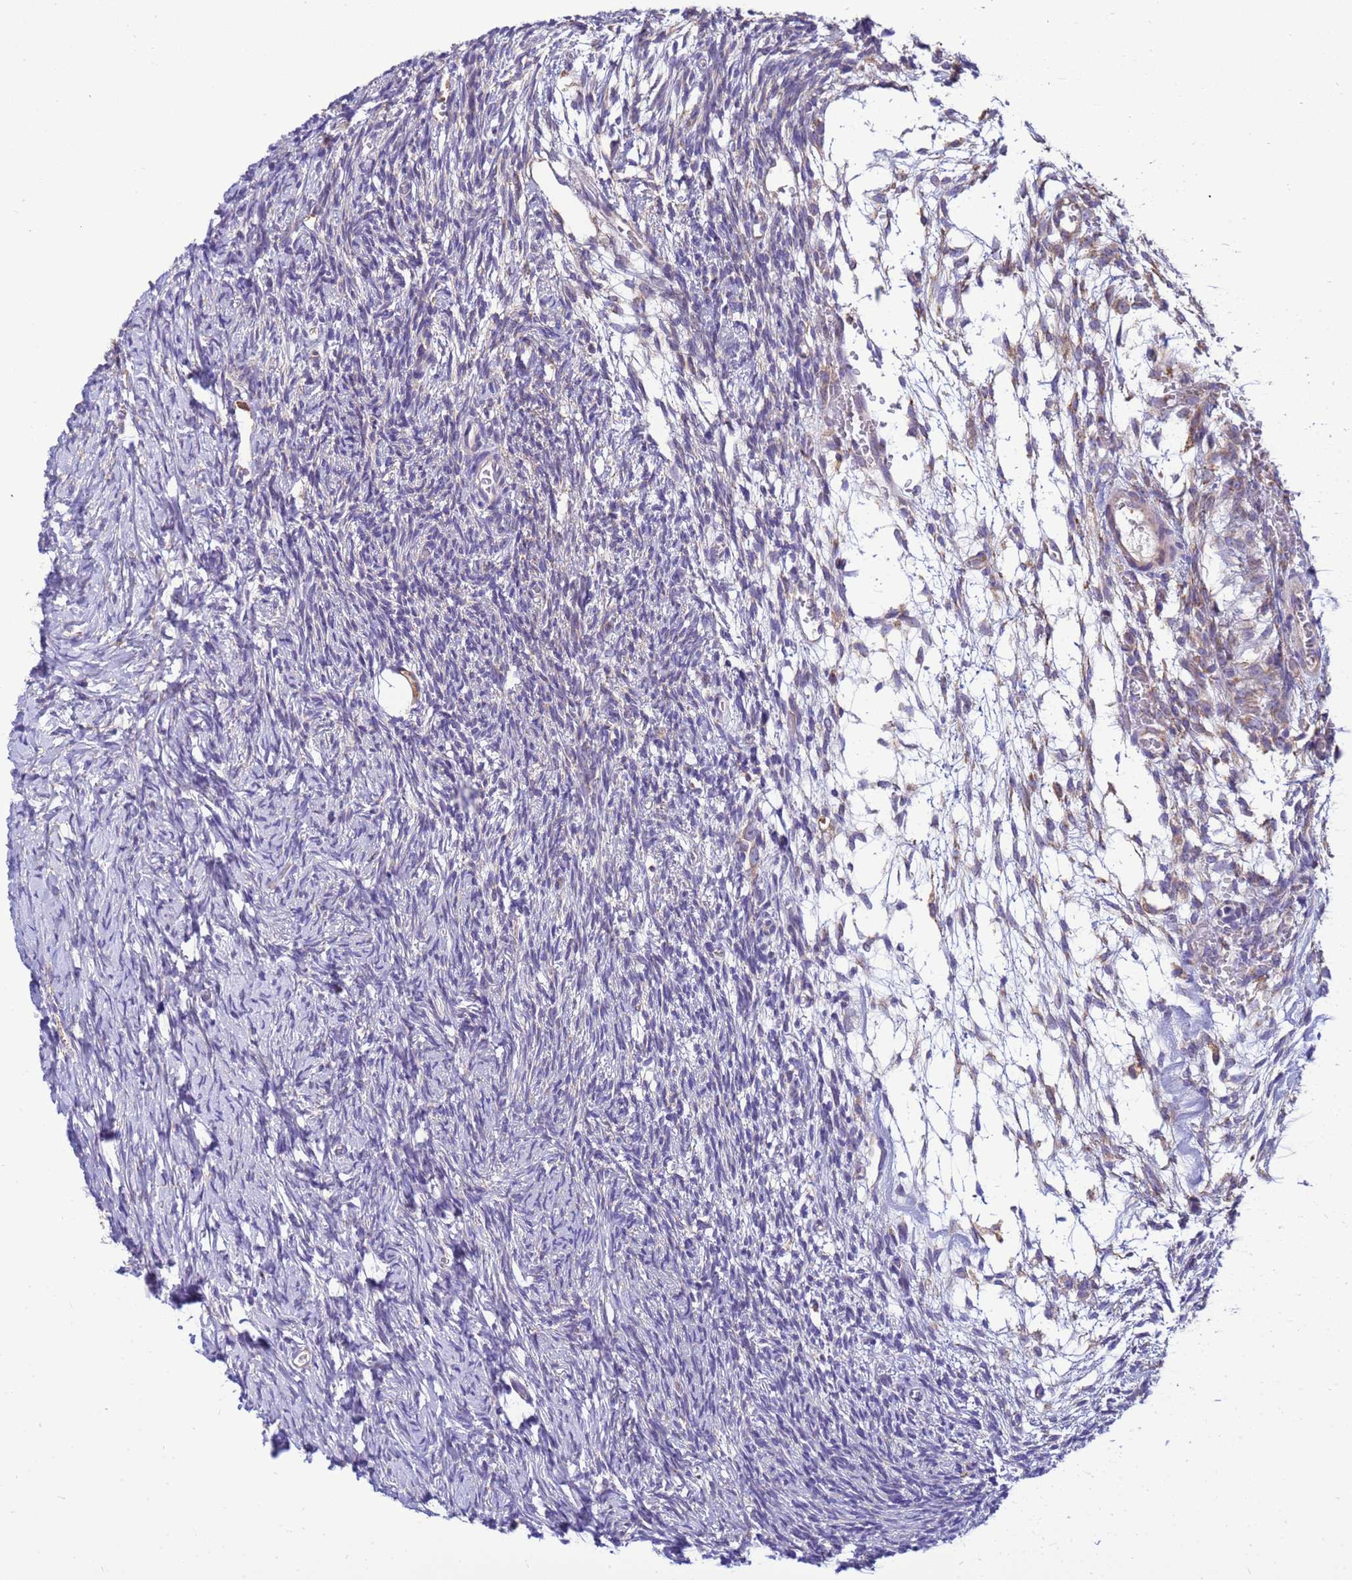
{"staining": {"intensity": "weak", "quantity": "<25%", "location": "cytoplasmic/membranous"}, "tissue": "ovary", "cell_type": "Follicle cells", "image_type": "normal", "snomed": [{"axis": "morphology", "description": "Normal tissue, NOS"}, {"axis": "topography", "description": "Ovary"}], "caption": "This histopathology image is of benign ovary stained with immunohistochemistry to label a protein in brown with the nuclei are counter-stained blue. There is no staining in follicle cells.", "gene": "THAP5", "patient": {"sex": "female", "age": 39}}